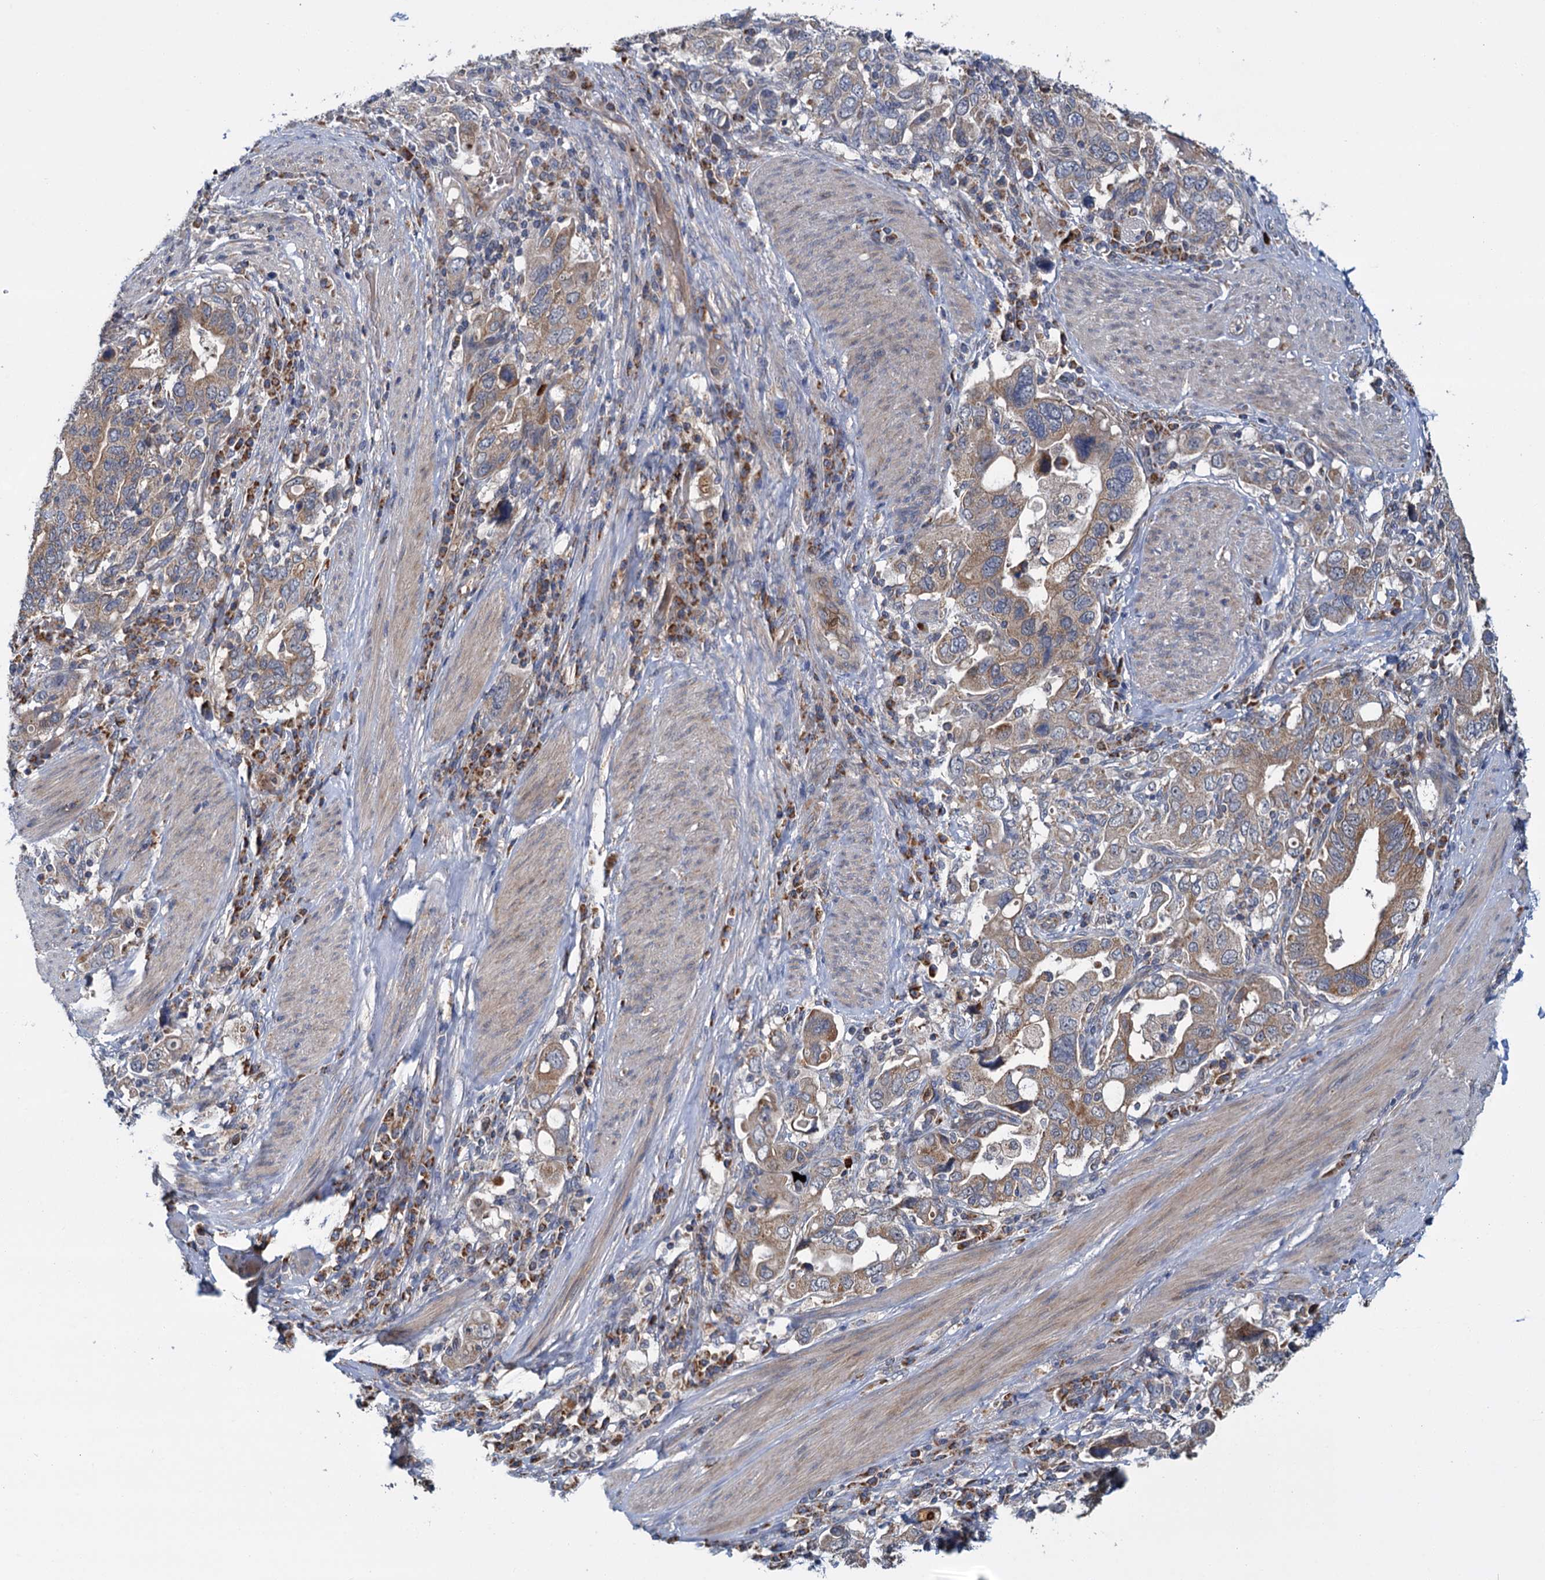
{"staining": {"intensity": "weak", "quantity": ">75%", "location": "cytoplasmic/membranous"}, "tissue": "stomach cancer", "cell_type": "Tumor cells", "image_type": "cancer", "snomed": [{"axis": "morphology", "description": "Adenocarcinoma, NOS"}, {"axis": "topography", "description": "Stomach, upper"}], "caption": "Protein analysis of stomach cancer (adenocarcinoma) tissue demonstrates weak cytoplasmic/membranous positivity in about >75% of tumor cells.", "gene": "DYNC2H1", "patient": {"sex": "male", "age": 62}}